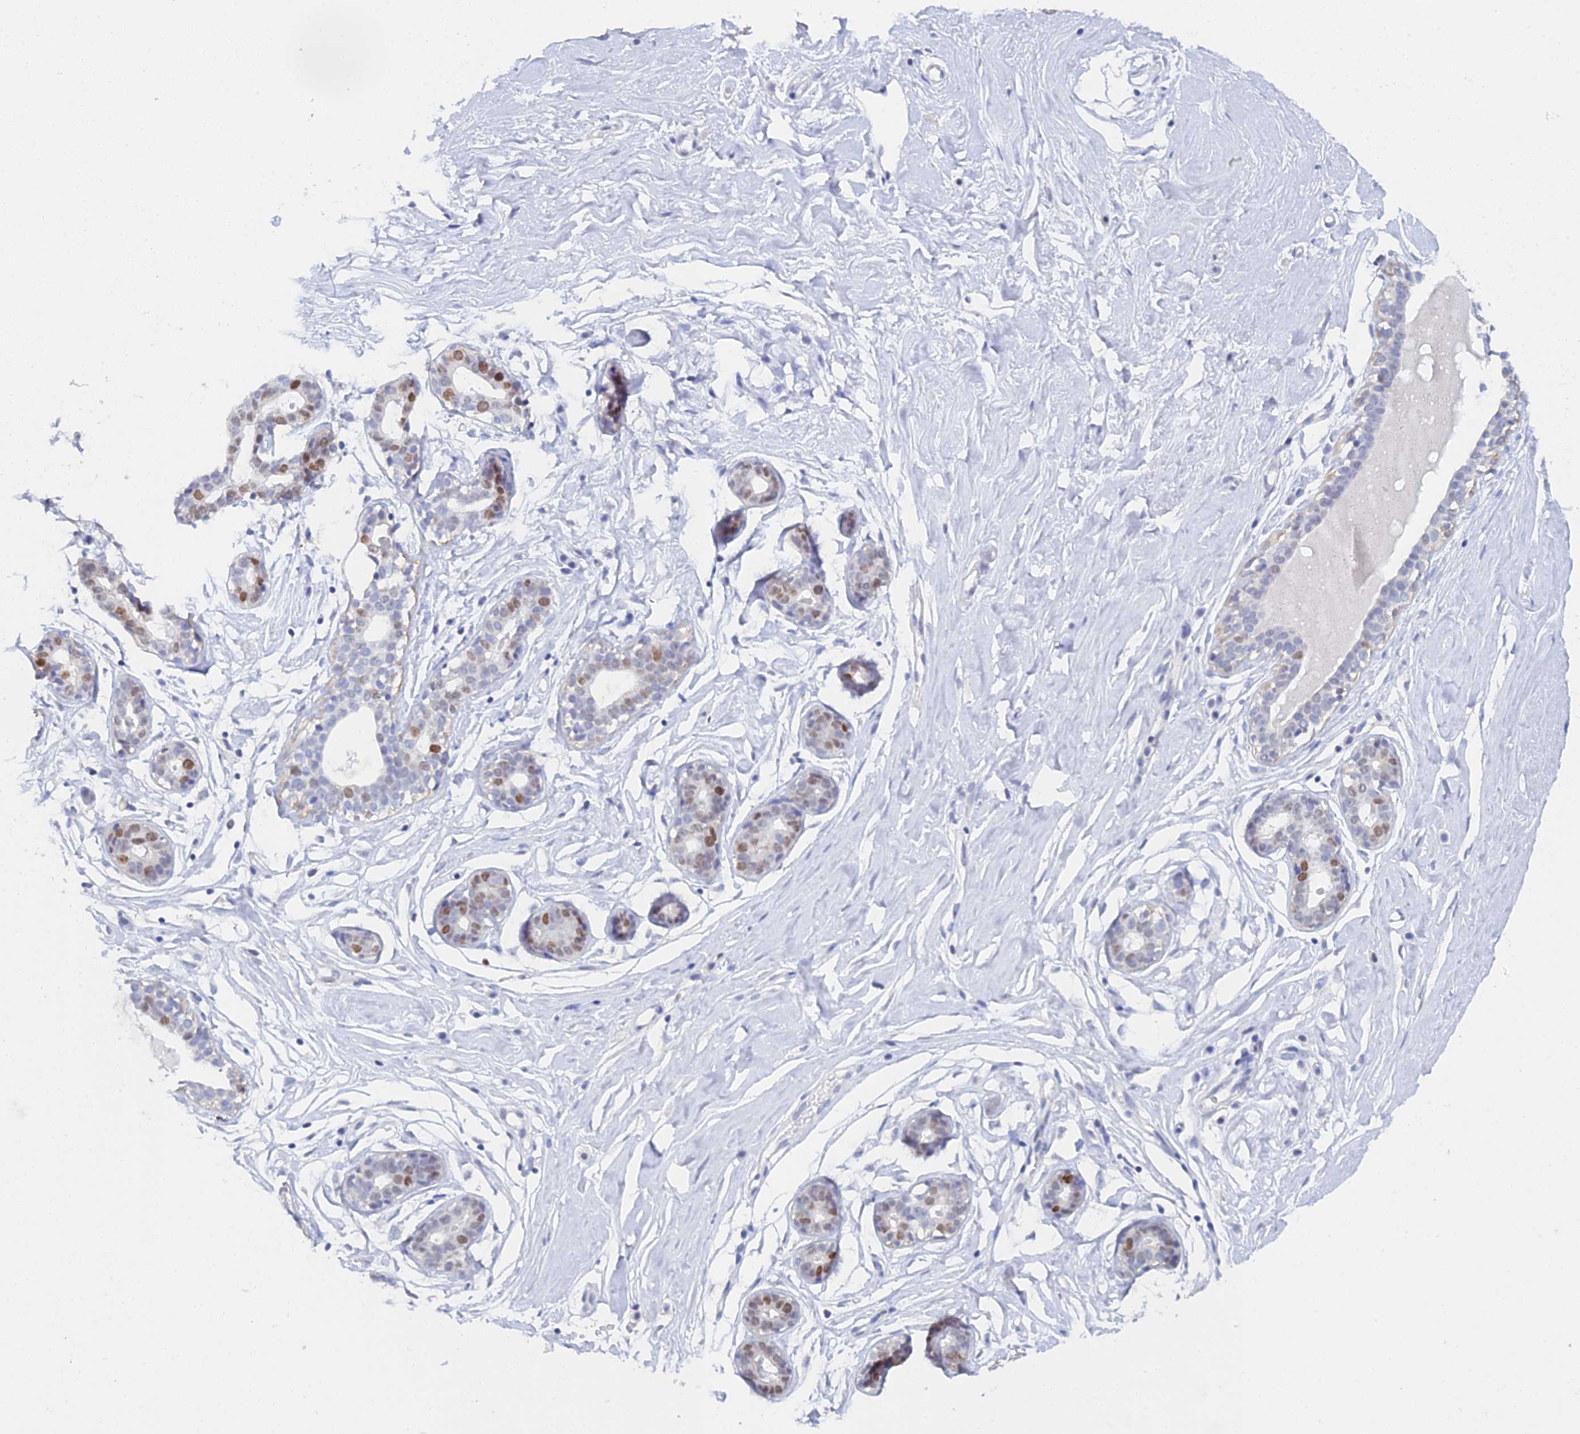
{"staining": {"intensity": "negative", "quantity": "none", "location": "none"}, "tissue": "breast", "cell_type": "Adipocytes", "image_type": "normal", "snomed": [{"axis": "morphology", "description": "Normal tissue, NOS"}, {"axis": "morphology", "description": "Adenoma, NOS"}, {"axis": "topography", "description": "Breast"}], "caption": "A photomicrograph of human breast is negative for staining in adipocytes. (DAB IHC with hematoxylin counter stain).", "gene": "MCM2", "patient": {"sex": "female", "age": 23}}